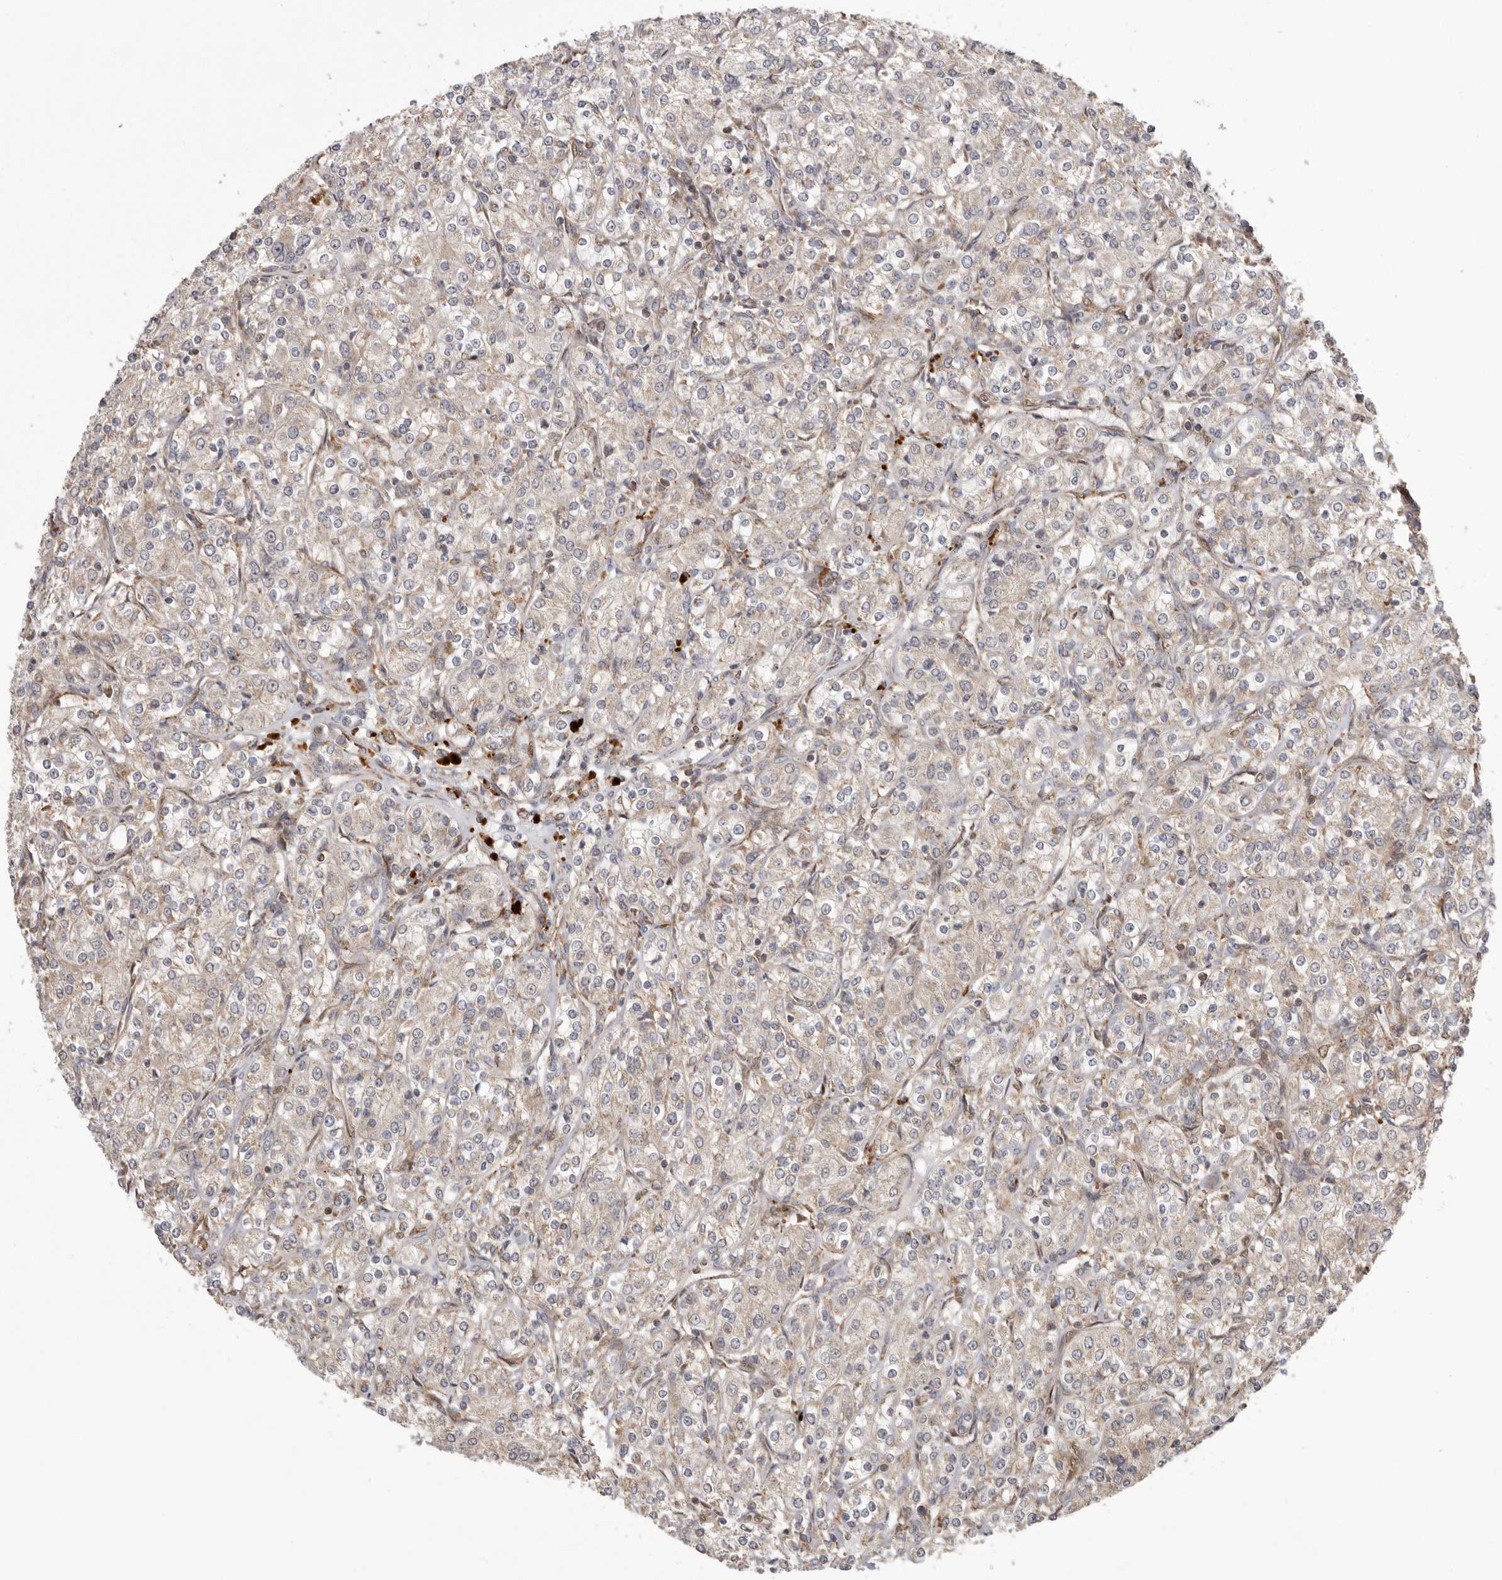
{"staining": {"intensity": "weak", "quantity": "<25%", "location": "cytoplasmic/membranous"}, "tissue": "renal cancer", "cell_type": "Tumor cells", "image_type": "cancer", "snomed": [{"axis": "morphology", "description": "Adenocarcinoma, NOS"}, {"axis": "topography", "description": "Kidney"}], "caption": "Human renal adenocarcinoma stained for a protein using IHC reveals no staining in tumor cells.", "gene": "NUP43", "patient": {"sex": "male", "age": 77}}